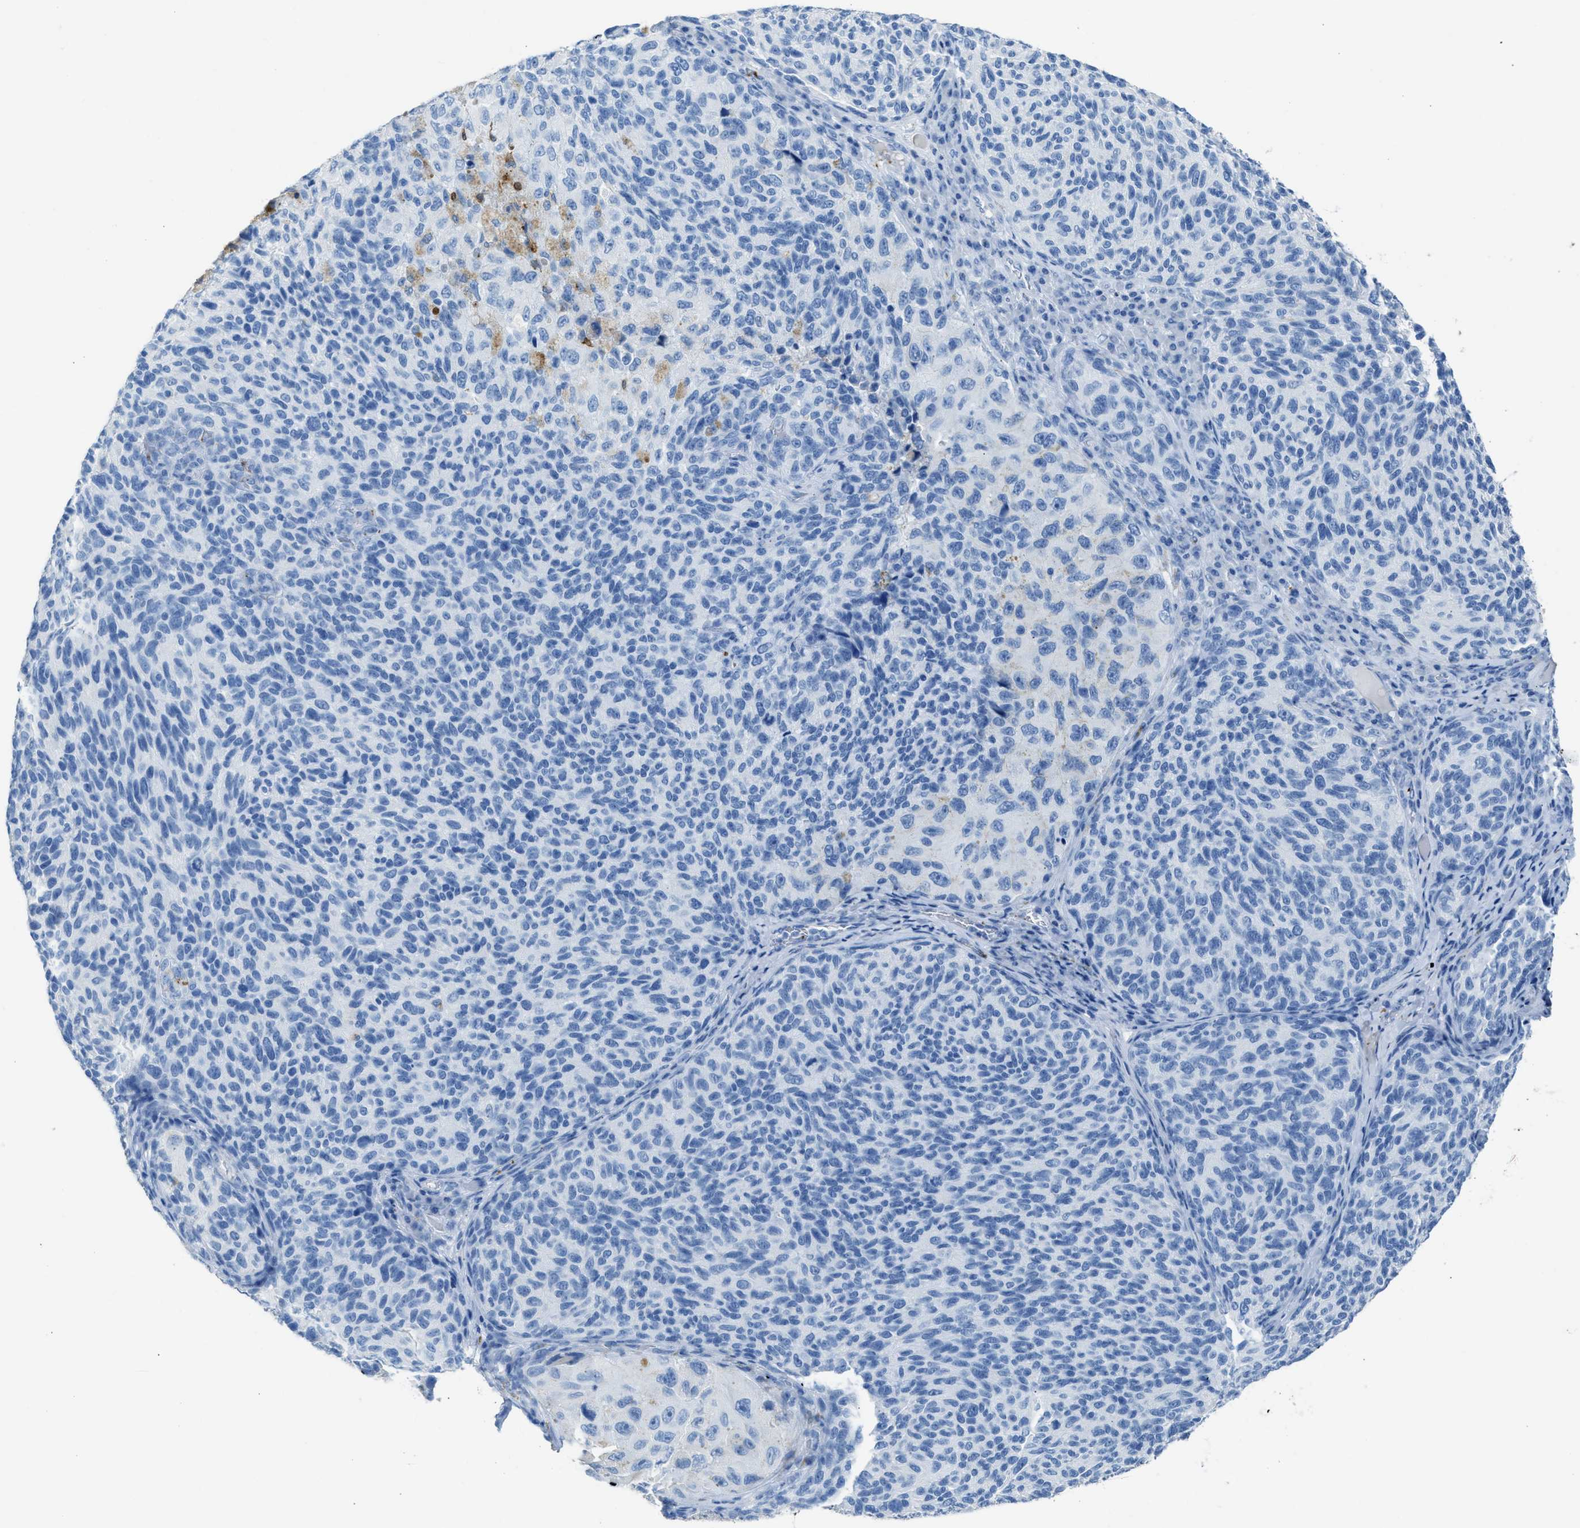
{"staining": {"intensity": "negative", "quantity": "none", "location": "none"}, "tissue": "melanoma", "cell_type": "Tumor cells", "image_type": "cancer", "snomed": [{"axis": "morphology", "description": "Malignant melanoma, NOS"}, {"axis": "topography", "description": "Skin"}], "caption": "This is an IHC image of malignant melanoma. There is no positivity in tumor cells.", "gene": "FAIM2", "patient": {"sex": "female", "age": 73}}